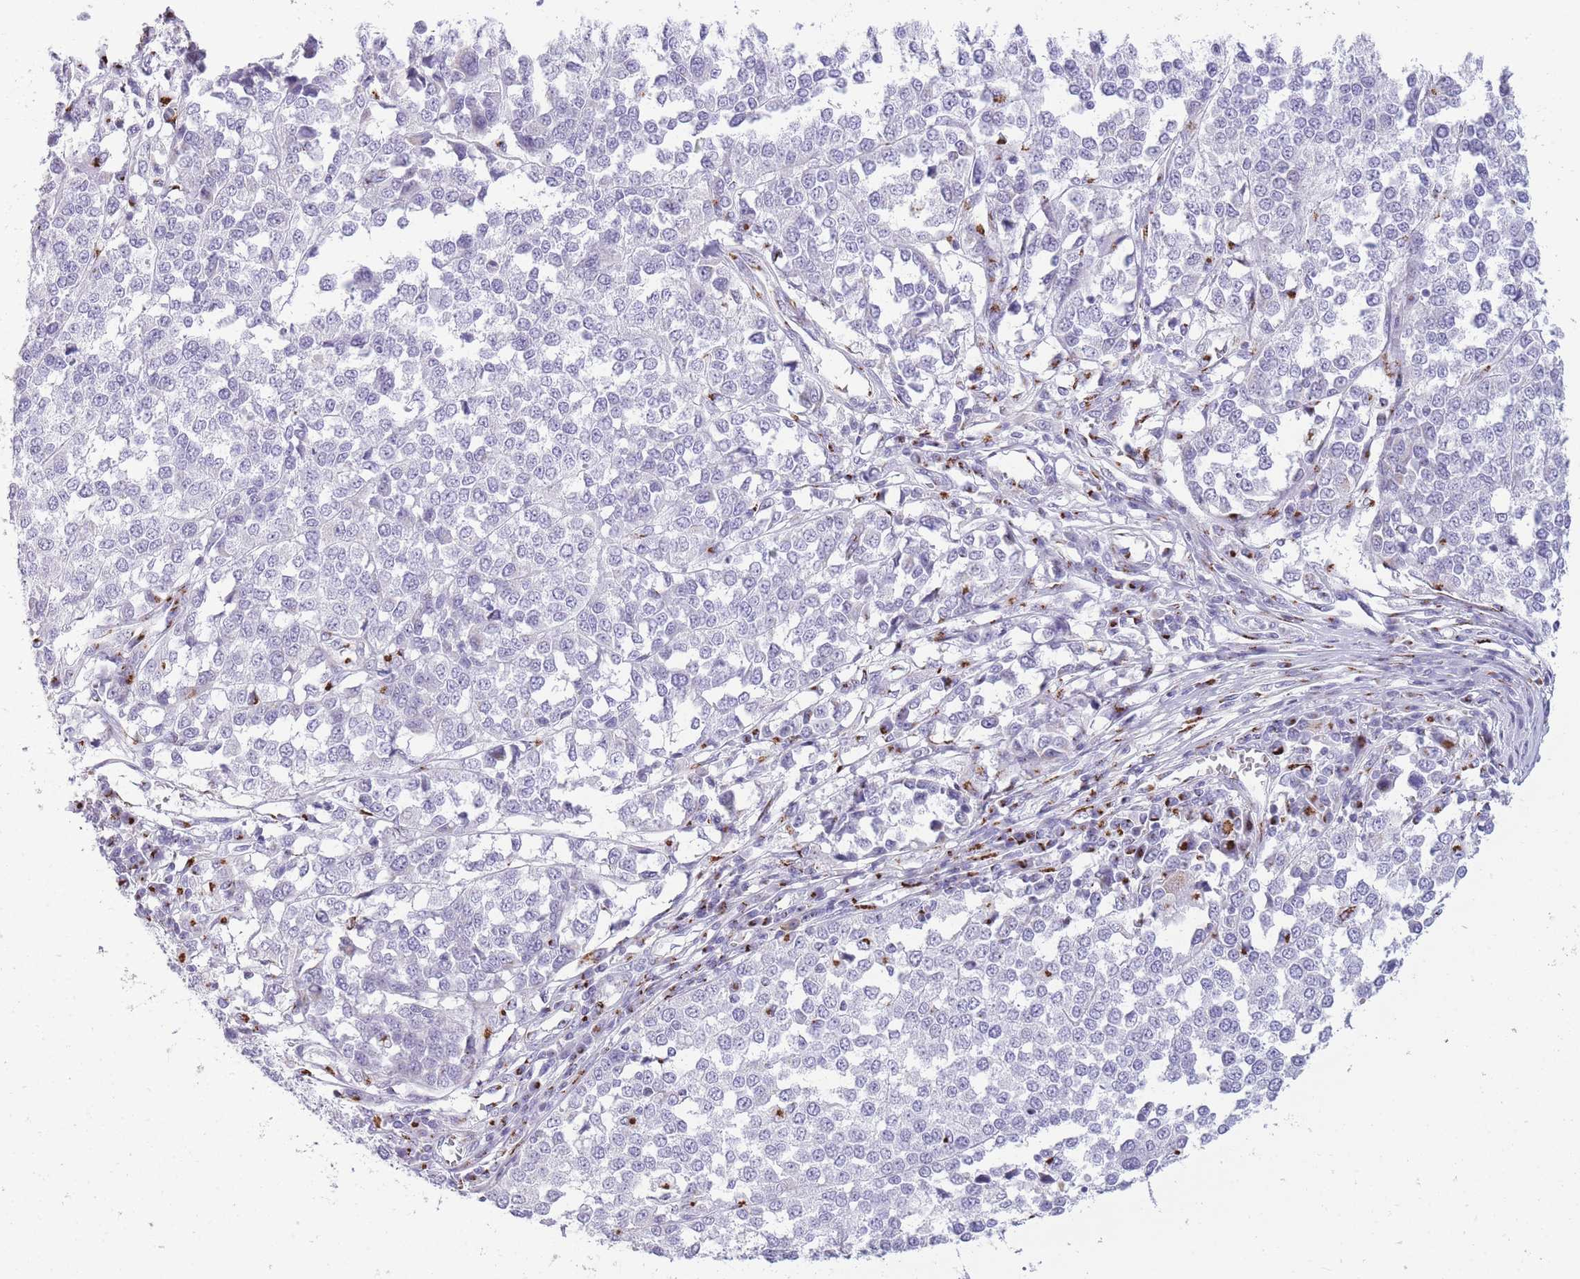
{"staining": {"intensity": "negative", "quantity": "none", "location": "none"}, "tissue": "melanoma", "cell_type": "Tumor cells", "image_type": "cancer", "snomed": [{"axis": "morphology", "description": "Malignant melanoma, Metastatic site"}, {"axis": "topography", "description": "Lymph node"}], "caption": "There is no significant positivity in tumor cells of malignant melanoma (metastatic site).", "gene": "B4GALT2", "patient": {"sex": "male", "age": 44}}